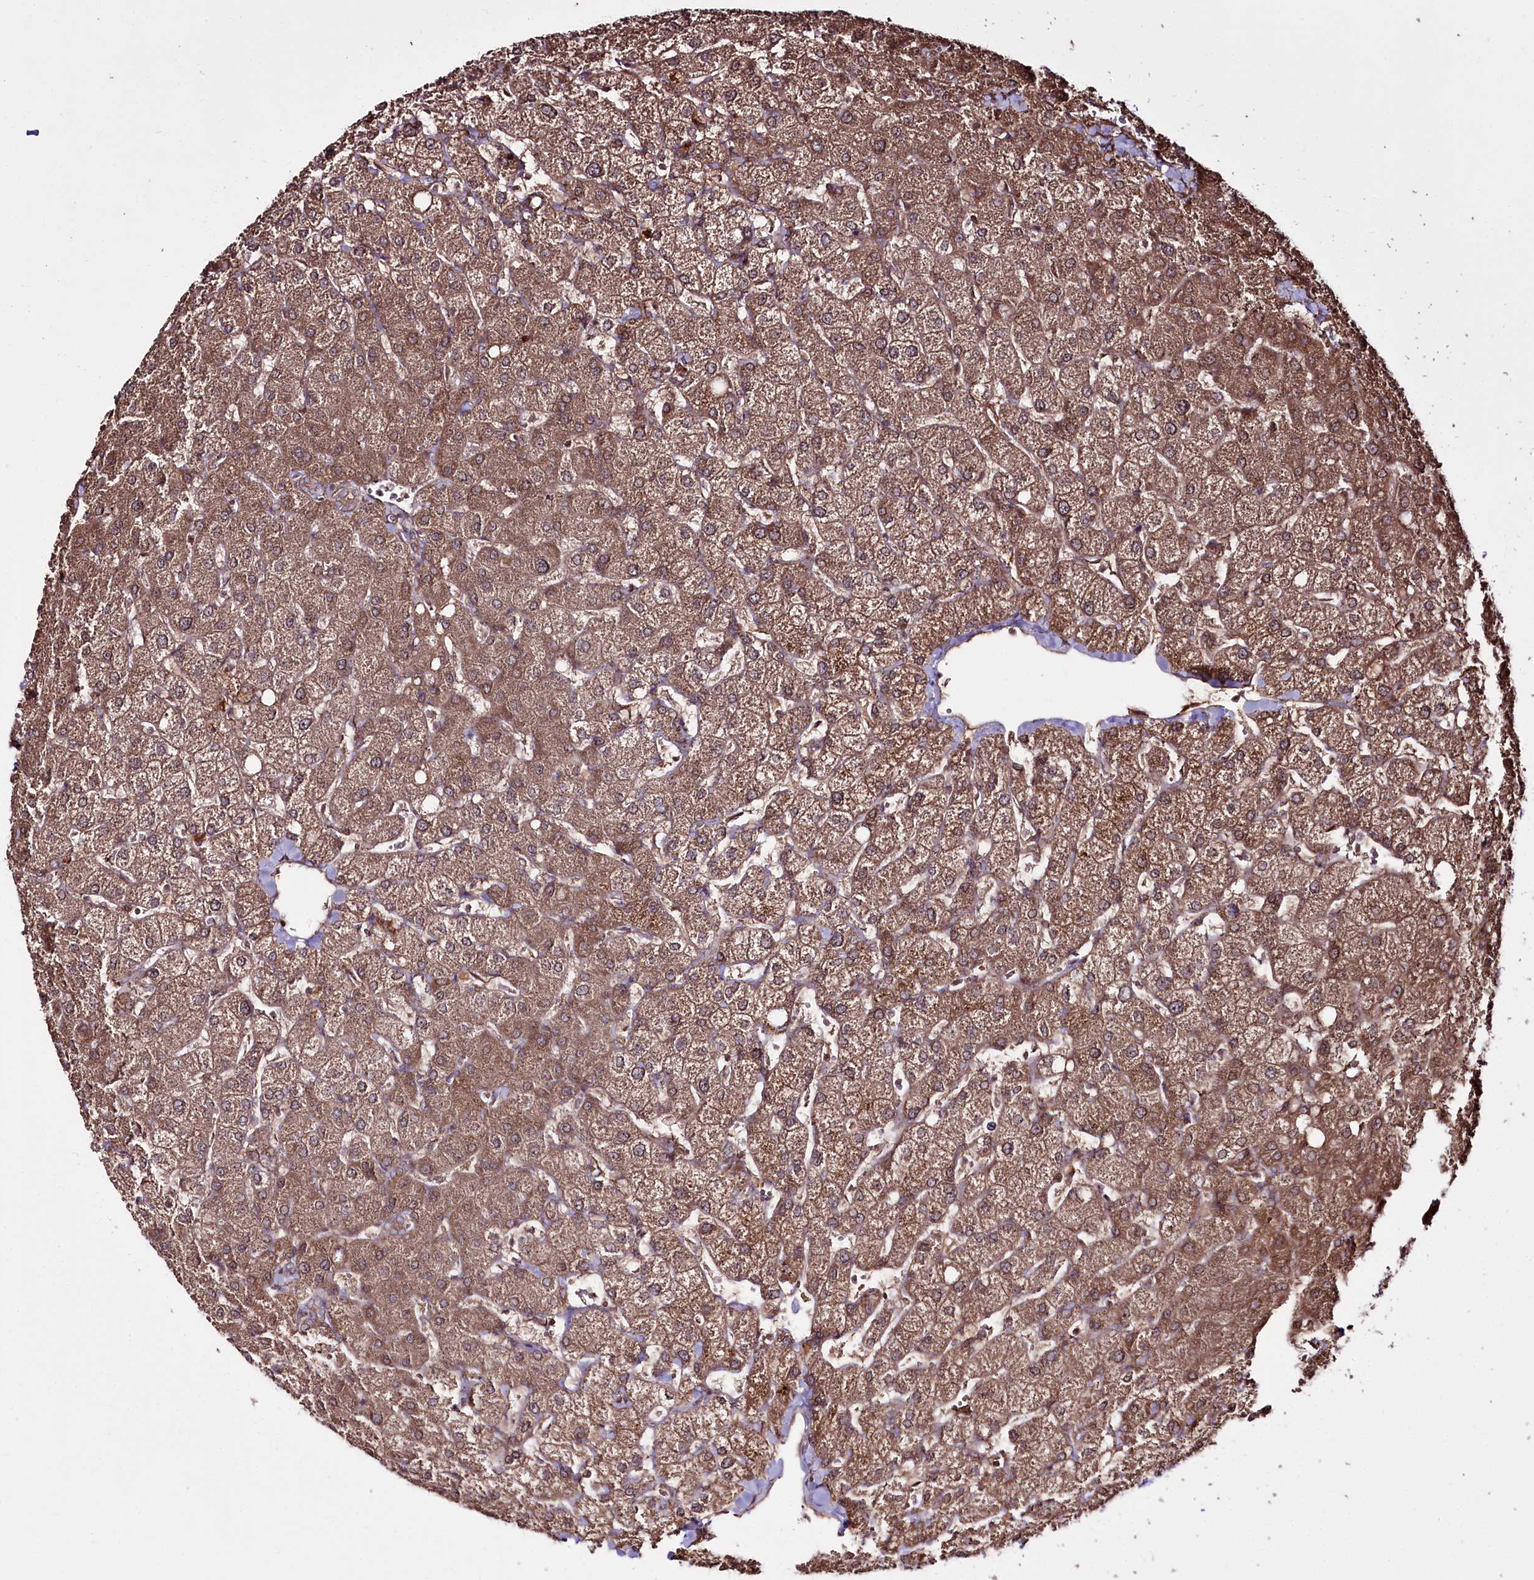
{"staining": {"intensity": "moderate", "quantity": ">75%", "location": "cytoplasmic/membranous"}, "tissue": "liver", "cell_type": "Cholangiocytes", "image_type": "normal", "snomed": [{"axis": "morphology", "description": "Normal tissue, NOS"}, {"axis": "topography", "description": "Liver"}], "caption": "This micrograph demonstrates benign liver stained with immunohistochemistry (IHC) to label a protein in brown. The cytoplasmic/membranous of cholangiocytes show moderate positivity for the protein. Nuclei are counter-stained blue.", "gene": "REXO2", "patient": {"sex": "female", "age": 54}}